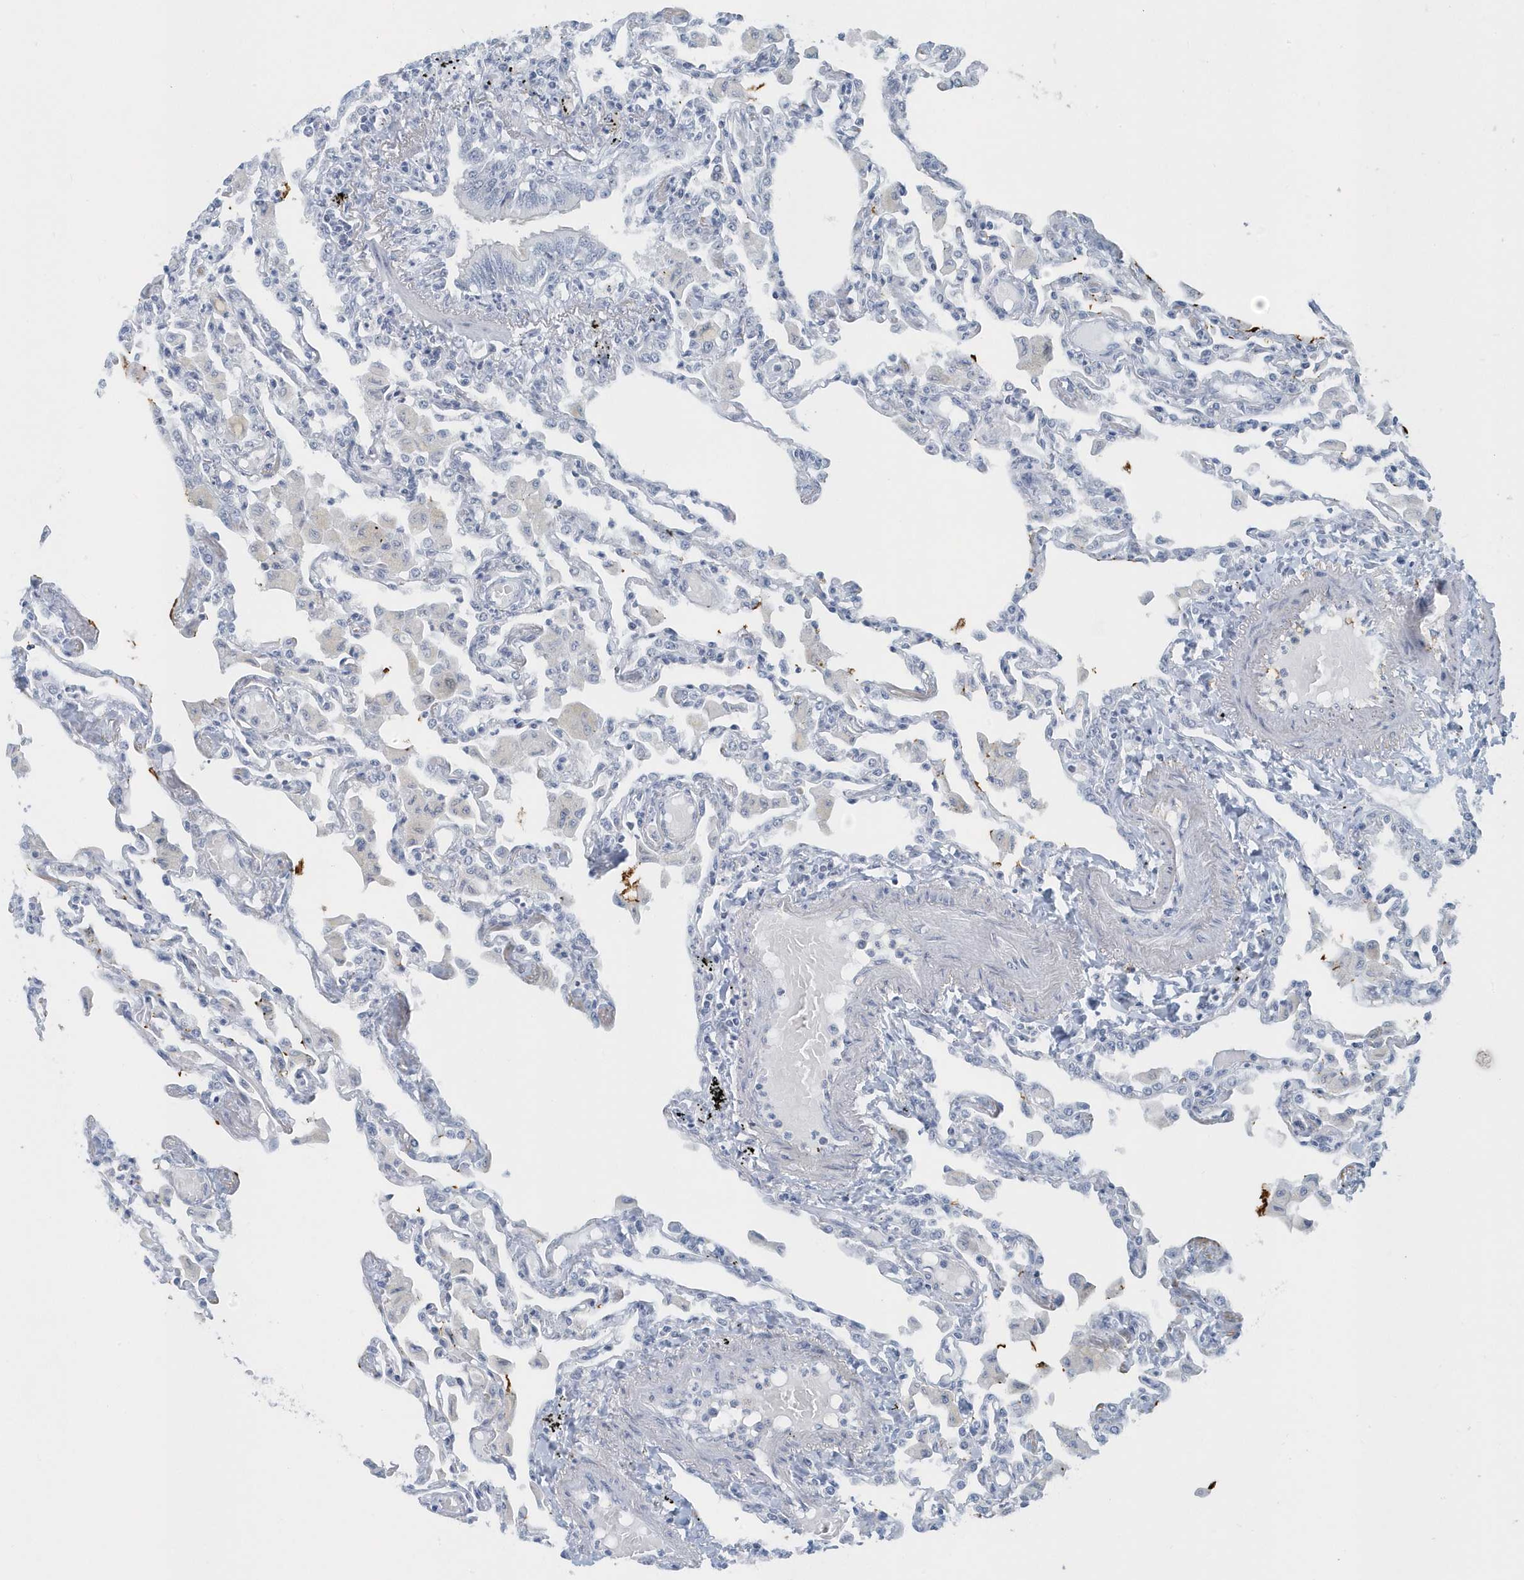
{"staining": {"intensity": "negative", "quantity": "none", "location": "none"}, "tissue": "lung", "cell_type": "Alveolar cells", "image_type": "normal", "snomed": [{"axis": "morphology", "description": "Normal tissue, NOS"}, {"axis": "topography", "description": "Bronchus"}, {"axis": "topography", "description": "Lung"}], "caption": "This is an IHC micrograph of benign lung. There is no expression in alveolar cells.", "gene": "RPF2", "patient": {"sex": "female", "age": 49}}